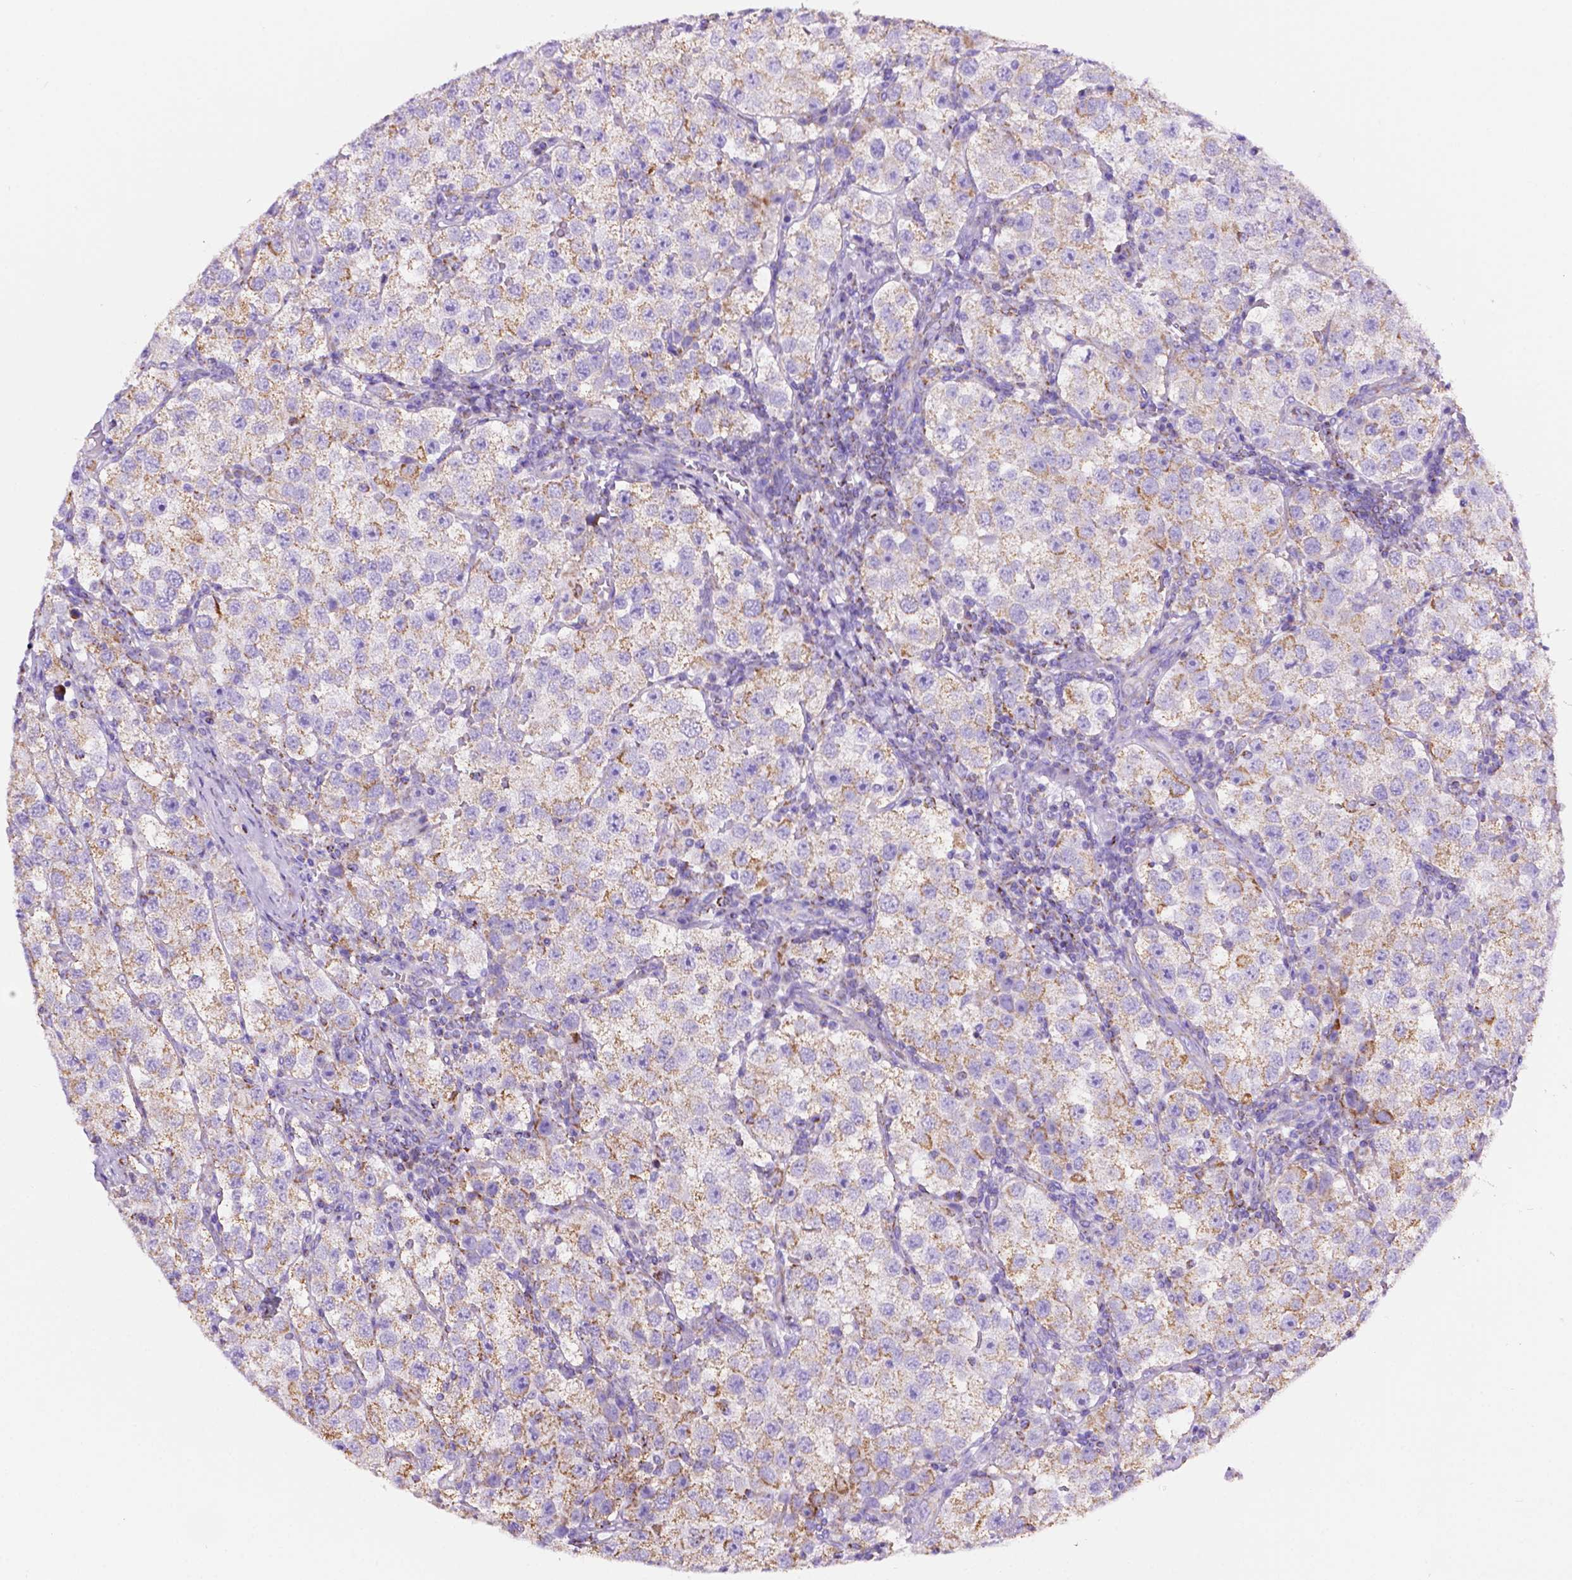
{"staining": {"intensity": "weak", "quantity": "25%-75%", "location": "cytoplasmic/membranous"}, "tissue": "testis cancer", "cell_type": "Tumor cells", "image_type": "cancer", "snomed": [{"axis": "morphology", "description": "Seminoma, NOS"}, {"axis": "topography", "description": "Testis"}], "caption": "IHC image of testis cancer (seminoma) stained for a protein (brown), which demonstrates low levels of weak cytoplasmic/membranous staining in about 25%-75% of tumor cells.", "gene": "GDPD5", "patient": {"sex": "male", "age": 37}}